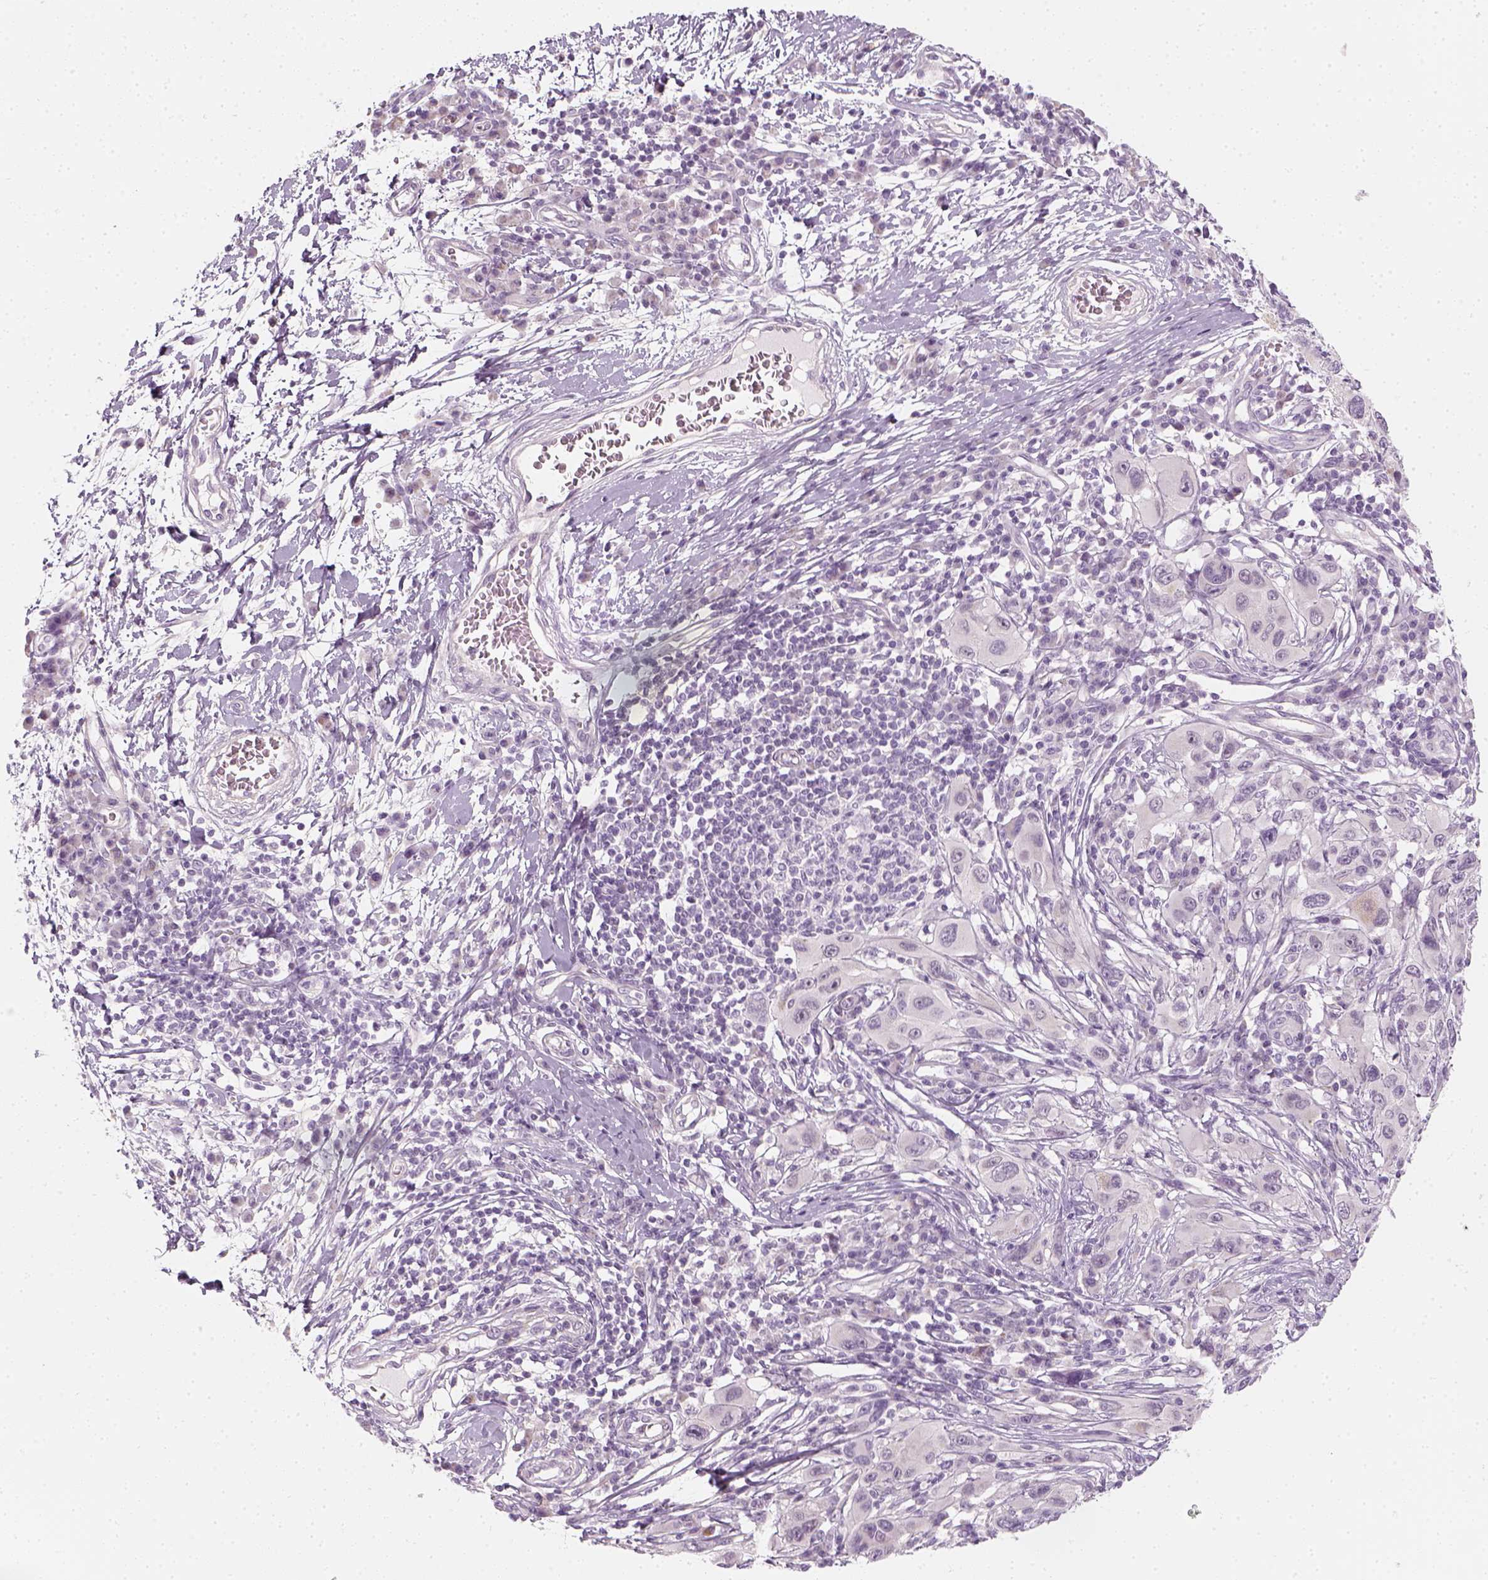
{"staining": {"intensity": "negative", "quantity": "none", "location": "none"}, "tissue": "melanoma", "cell_type": "Tumor cells", "image_type": "cancer", "snomed": [{"axis": "morphology", "description": "Malignant melanoma, NOS"}, {"axis": "topography", "description": "Skin"}], "caption": "Tumor cells are negative for brown protein staining in melanoma. (DAB IHC visualized using brightfield microscopy, high magnification).", "gene": "PRAME", "patient": {"sex": "male", "age": 53}}